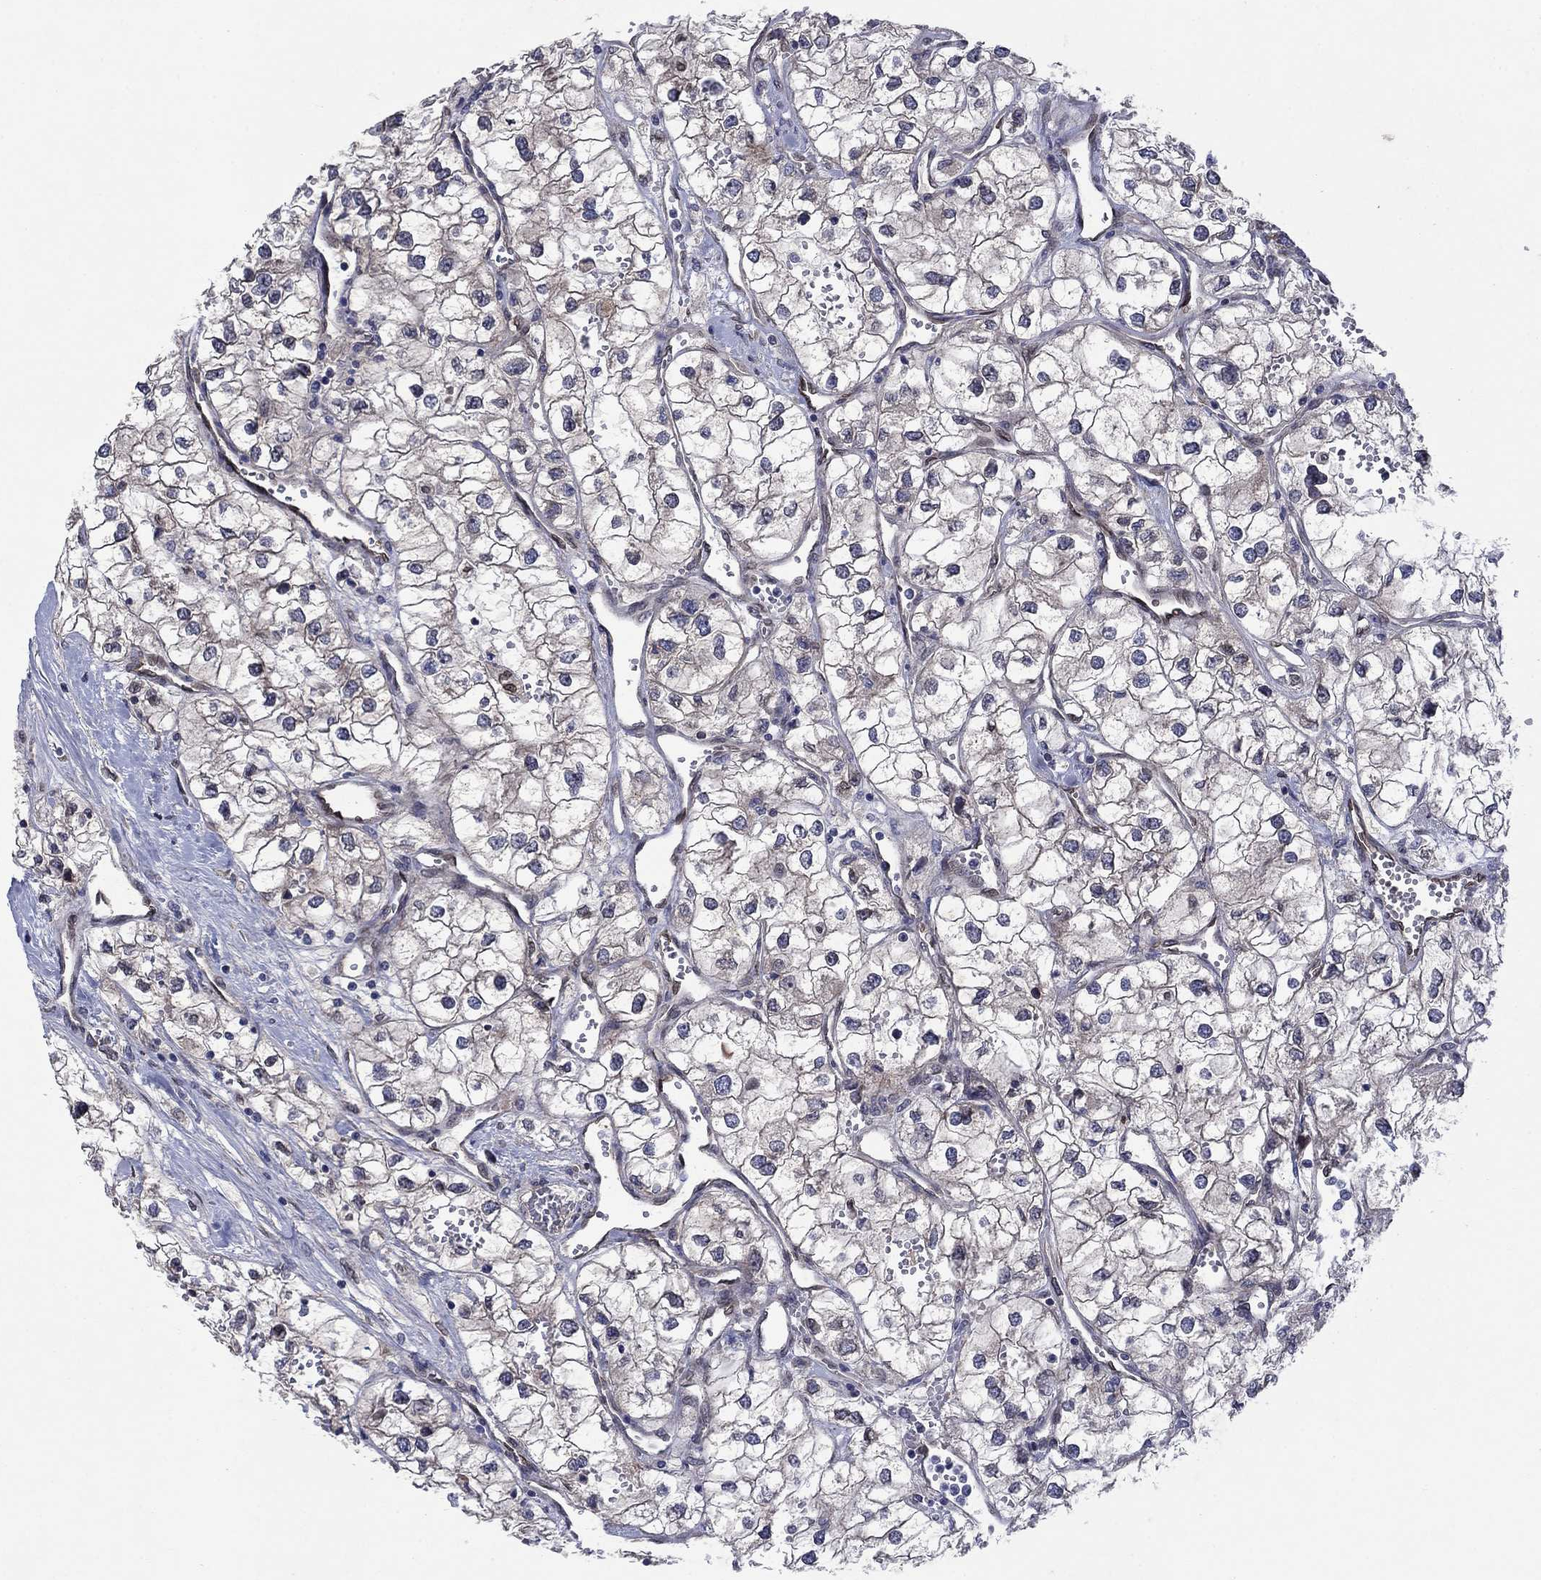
{"staining": {"intensity": "negative", "quantity": "none", "location": "none"}, "tissue": "renal cancer", "cell_type": "Tumor cells", "image_type": "cancer", "snomed": [{"axis": "morphology", "description": "Adenocarcinoma, NOS"}, {"axis": "topography", "description": "Kidney"}], "caption": "High power microscopy histopathology image of an immunohistochemistry (IHC) histopathology image of adenocarcinoma (renal), revealing no significant staining in tumor cells. (DAB (3,3'-diaminobenzidine) IHC, high magnification).", "gene": "EMC9", "patient": {"sex": "male", "age": 59}}